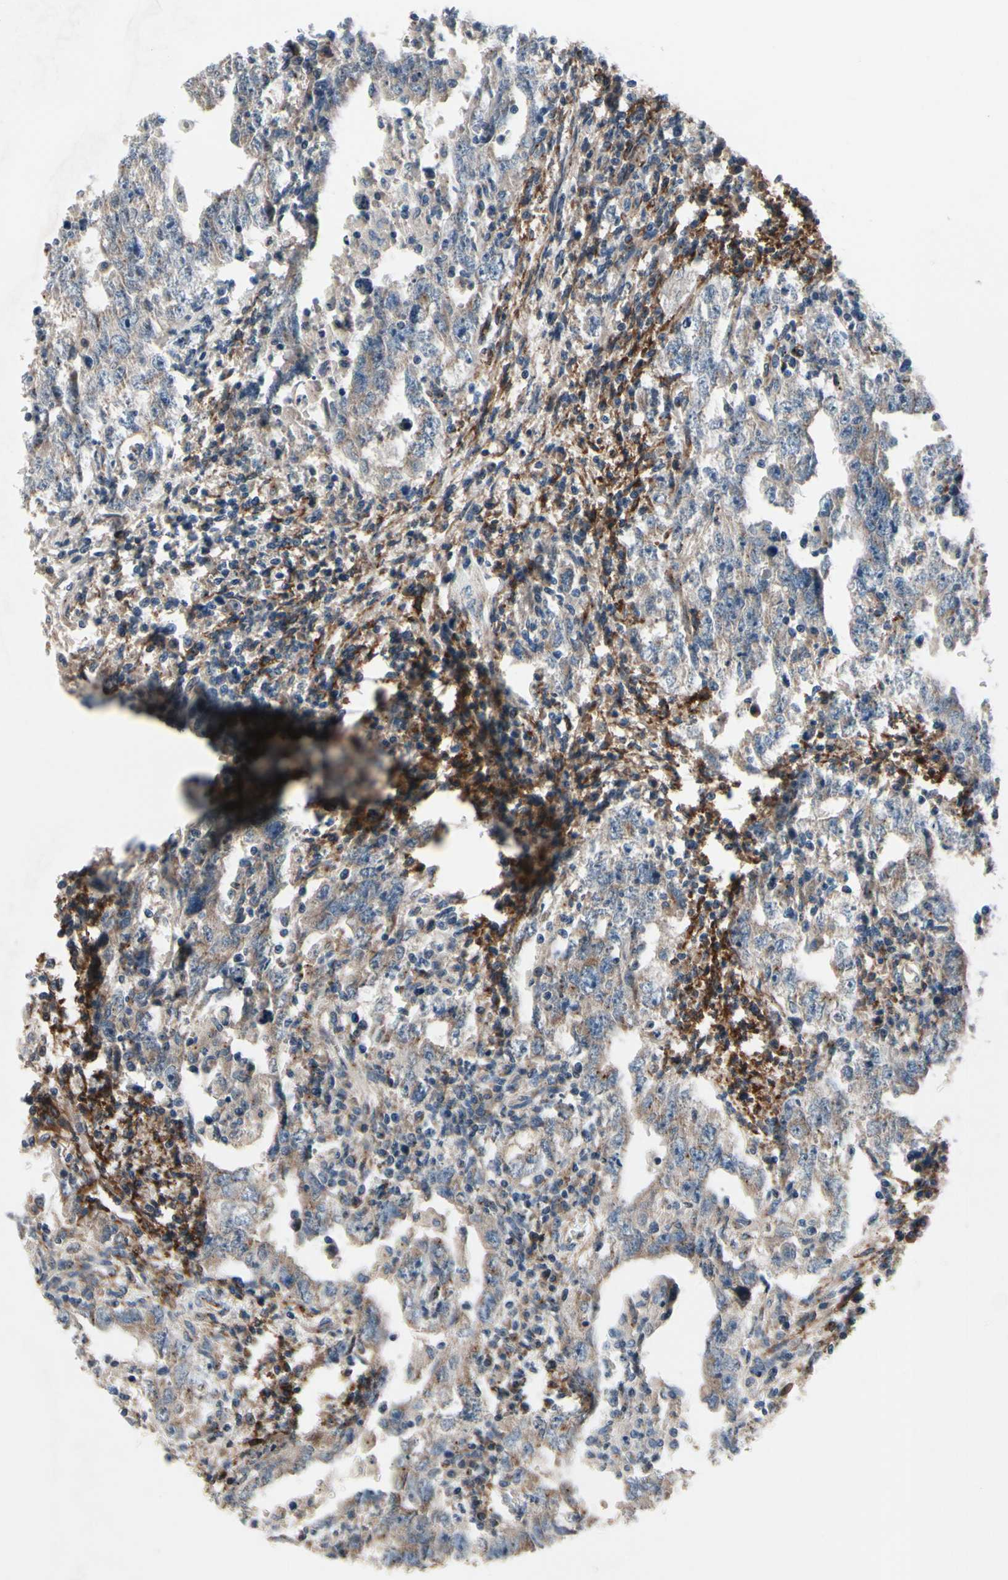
{"staining": {"intensity": "weak", "quantity": "25%-75%", "location": "cytoplasmic/membranous"}, "tissue": "testis cancer", "cell_type": "Tumor cells", "image_type": "cancer", "snomed": [{"axis": "morphology", "description": "Carcinoma, Embryonal, NOS"}, {"axis": "topography", "description": "Testis"}], "caption": "Immunohistochemical staining of human testis cancer (embryonal carcinoma) displays low levels of weak cytoplasmic/membranous protein expression in approximately 25%-75% of tumor cells.", "gene": "PRKAR2B", "patient": {"sex": "male", "age": 26}}